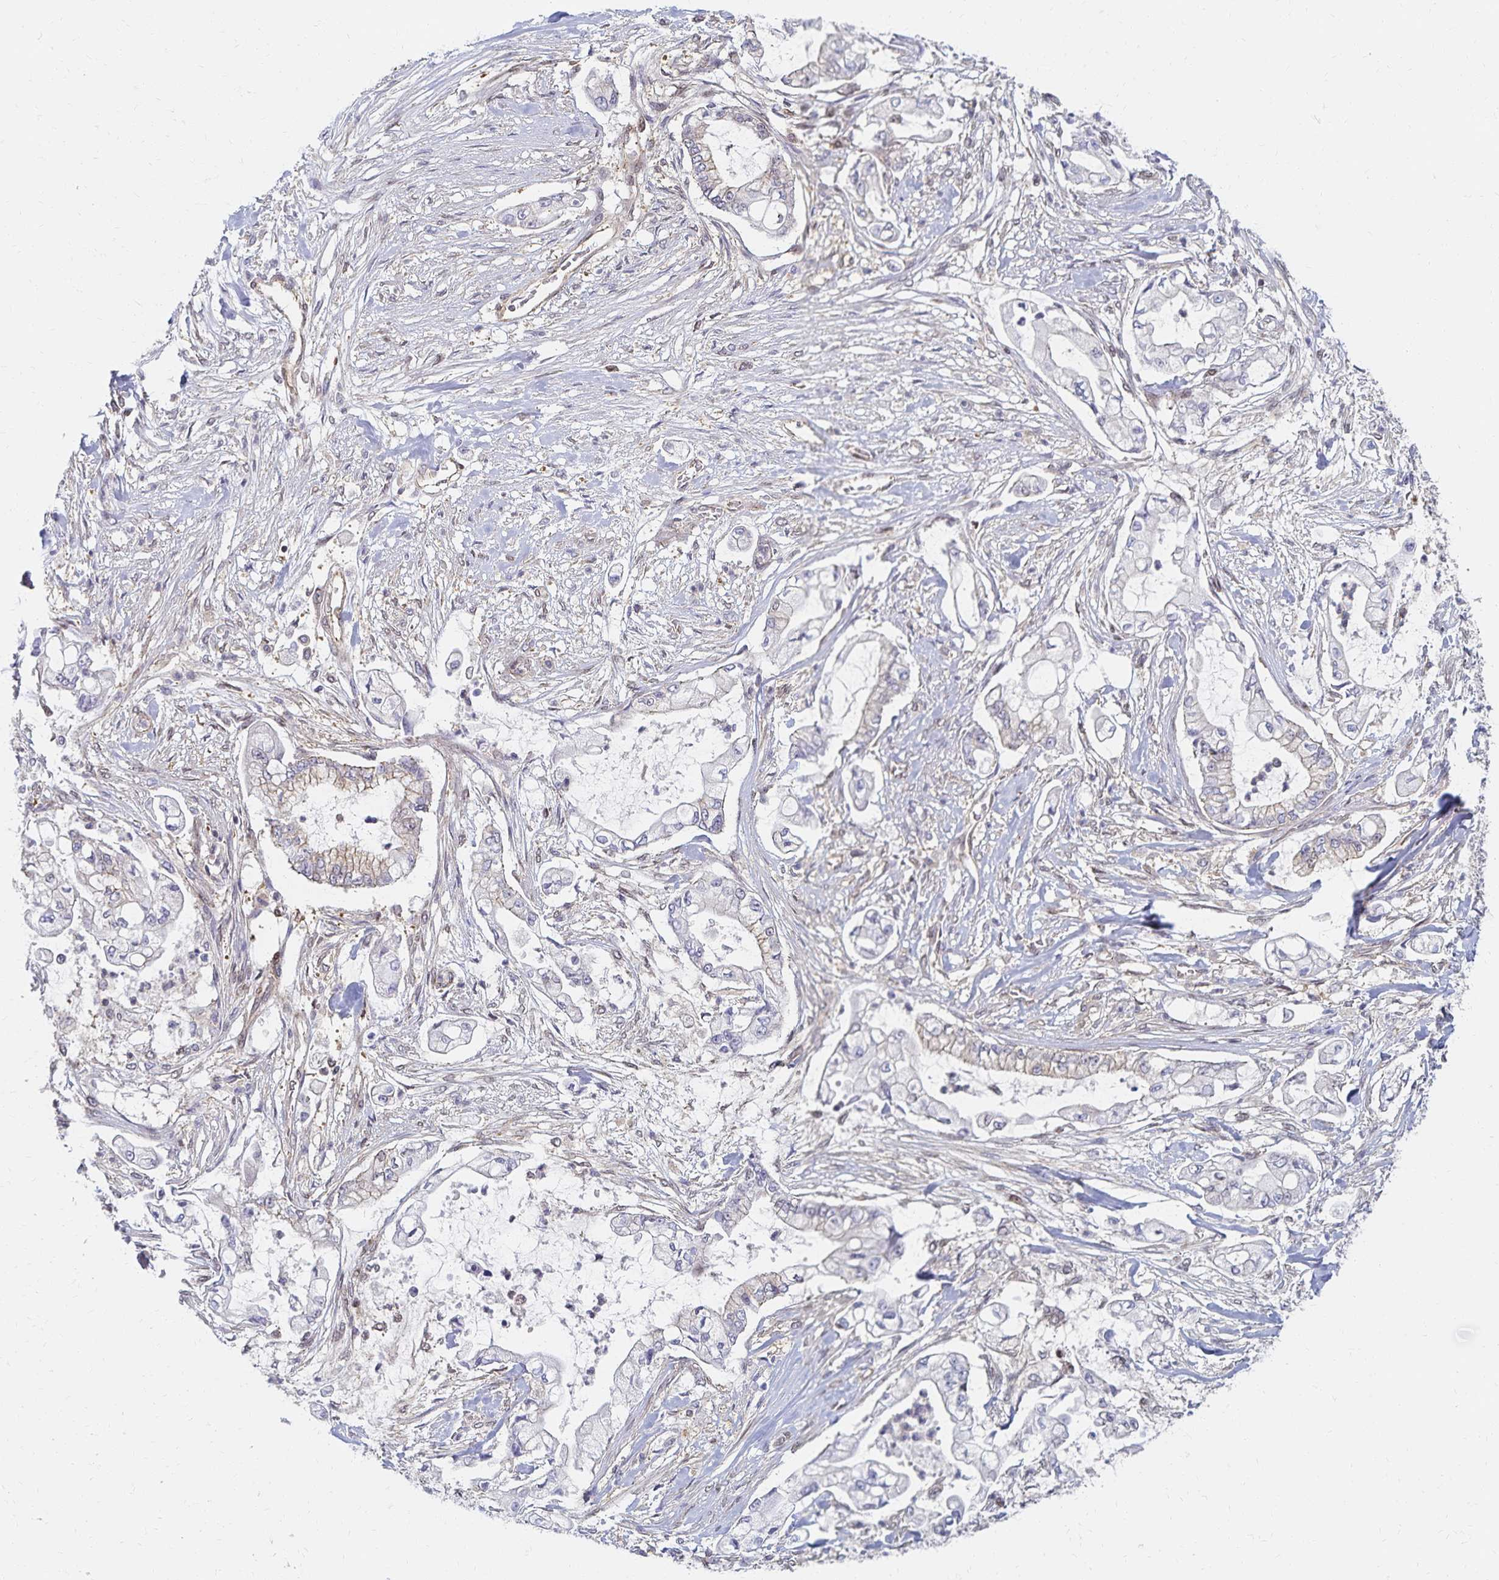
{"staining": {"intensity": "weak", "quantity": "<25%", "location": "cytoplasmic/membranous"}, "tissue": "pancreatic cancer", "cell_type": "Tumor cells", "image_type": "cancer", "snomed": [{"axis": "morphology", "description": "Adenocarcinoma, NOS"}, {"axis": "topography", "description": "Pancreas"}], "caption": "IHC image of adenocarcinoma (pancreatic) stained for a protein (brown), which displays no expression in tumor cells.", "gene": "RAB9B", "patient": {"sex": "female", "age": 69}}